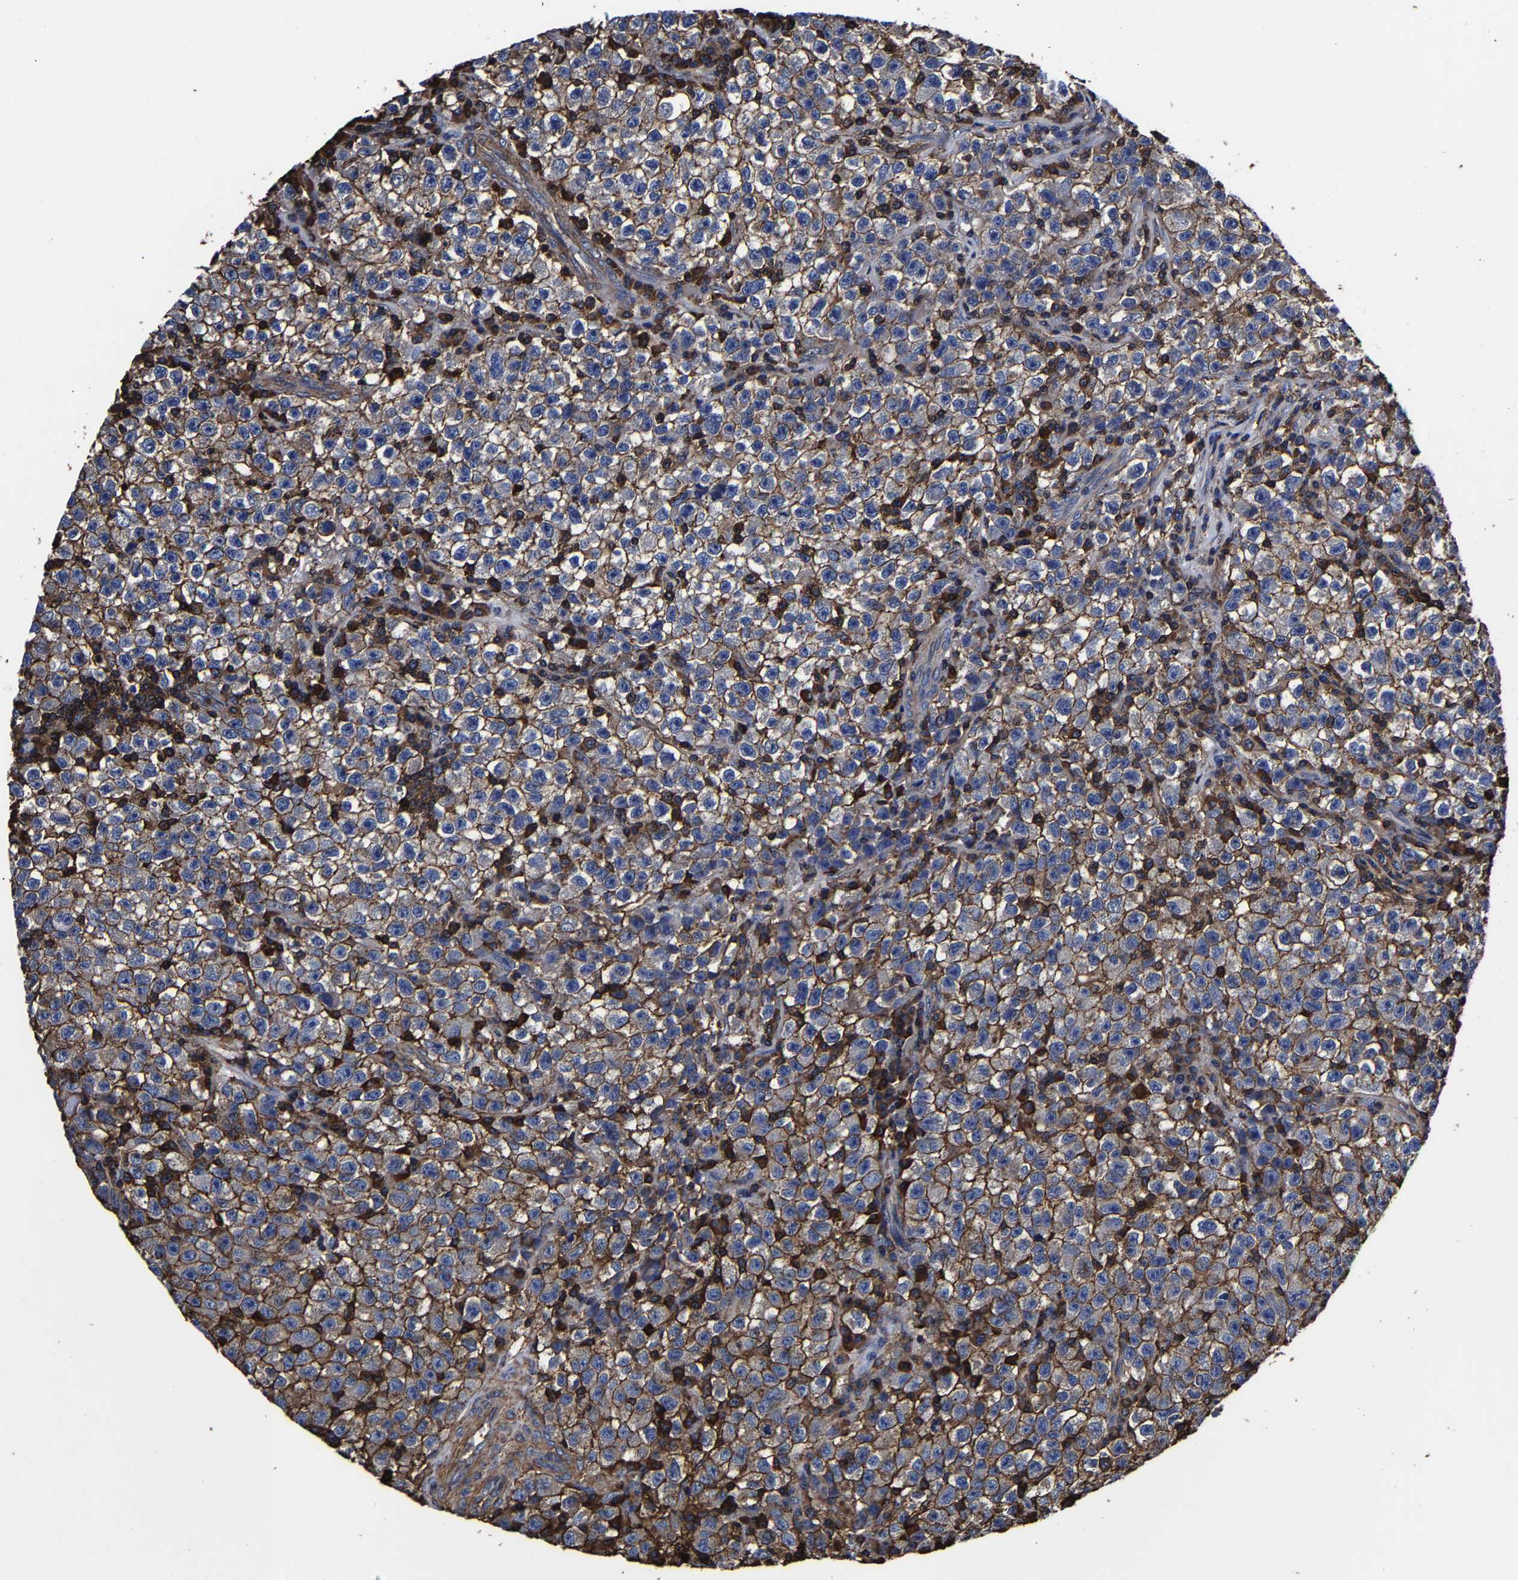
{"staining": {"intensity": "moderate", "quantity": ">75%", "location": "cytoplasmic/membranous"}, "tissue": "testis cancer", "cell_type": "Tumor cells", "image_type": "cancer", "snomed": [{"axis": "morphology", "description": "Seminoma, NOS"}, {"axis": "topography", "description": "Testis"}], "caption": "High-magnification brightfield microscopy of testis seminoma stained with DAB (3,3'-diaminobenzidine) (brown) and counterstained with hematoxylin (blue). tumor cells exhibit moderate cytoplasmic/membranous expression is present in about>75% of cells.", "gene": "SSH3", "patient": {"sex": "male", "age": 22}}